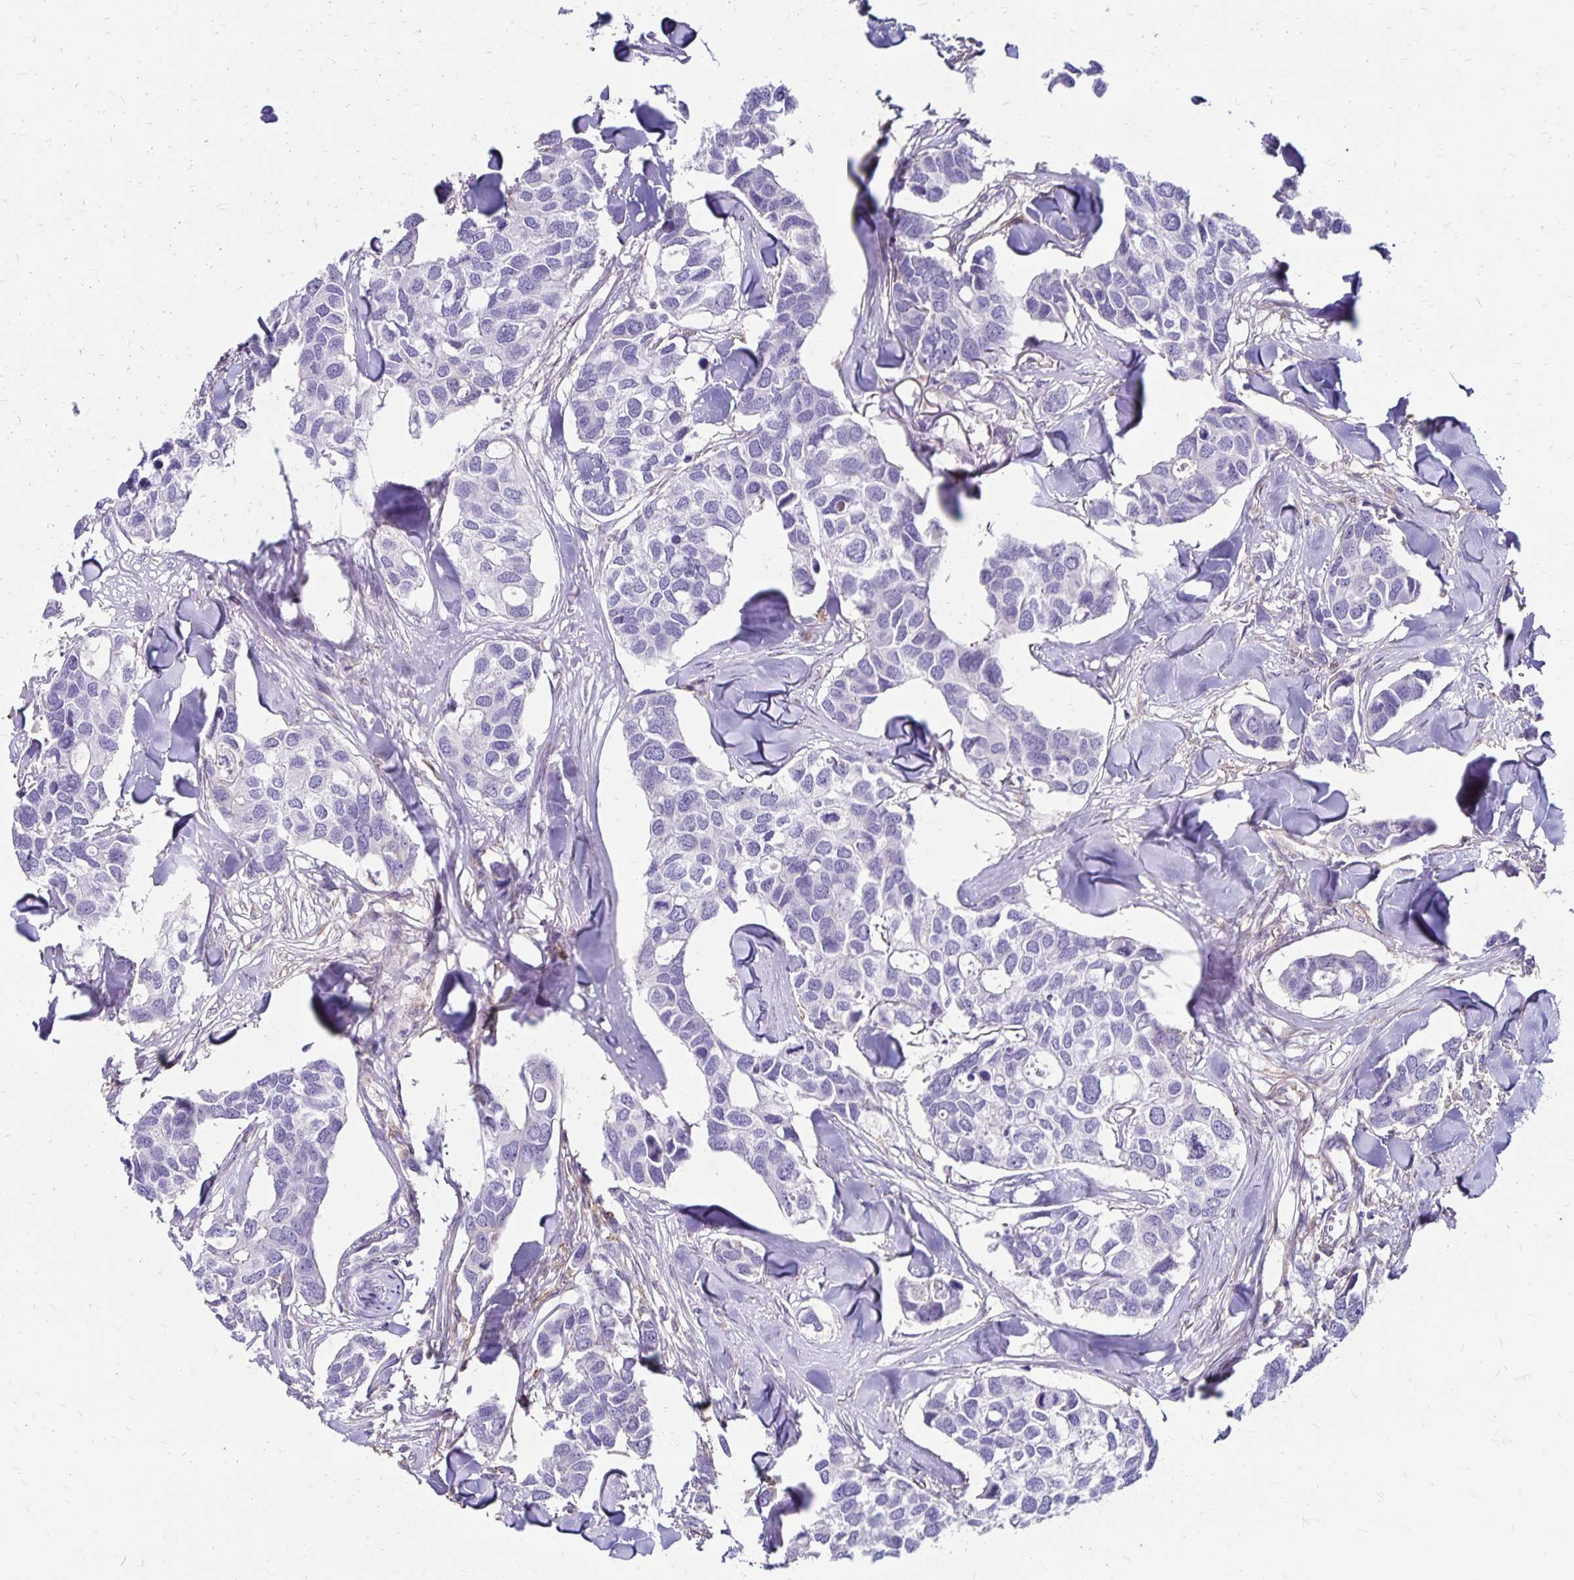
{"staining": {"intensity": "negative", "quantity": "none", "location": "none"}, "tissue": "breast cancer", "cell_type": "Tumor cells", "image_type": "cancer", "snomed": [{"axis": "morphology", "description": "Duct carcinoma"}, {"axis": "topography", "description": "Breast"}], "caption": "Immunohistochemistry (IHC) of infiltrating ductal carcinoma (breast) exhibits no positivity in tumor cells. Nuclei are stained in blue.", "gene": "TNS3", "patient": {"sex": "female", "age": 83}}